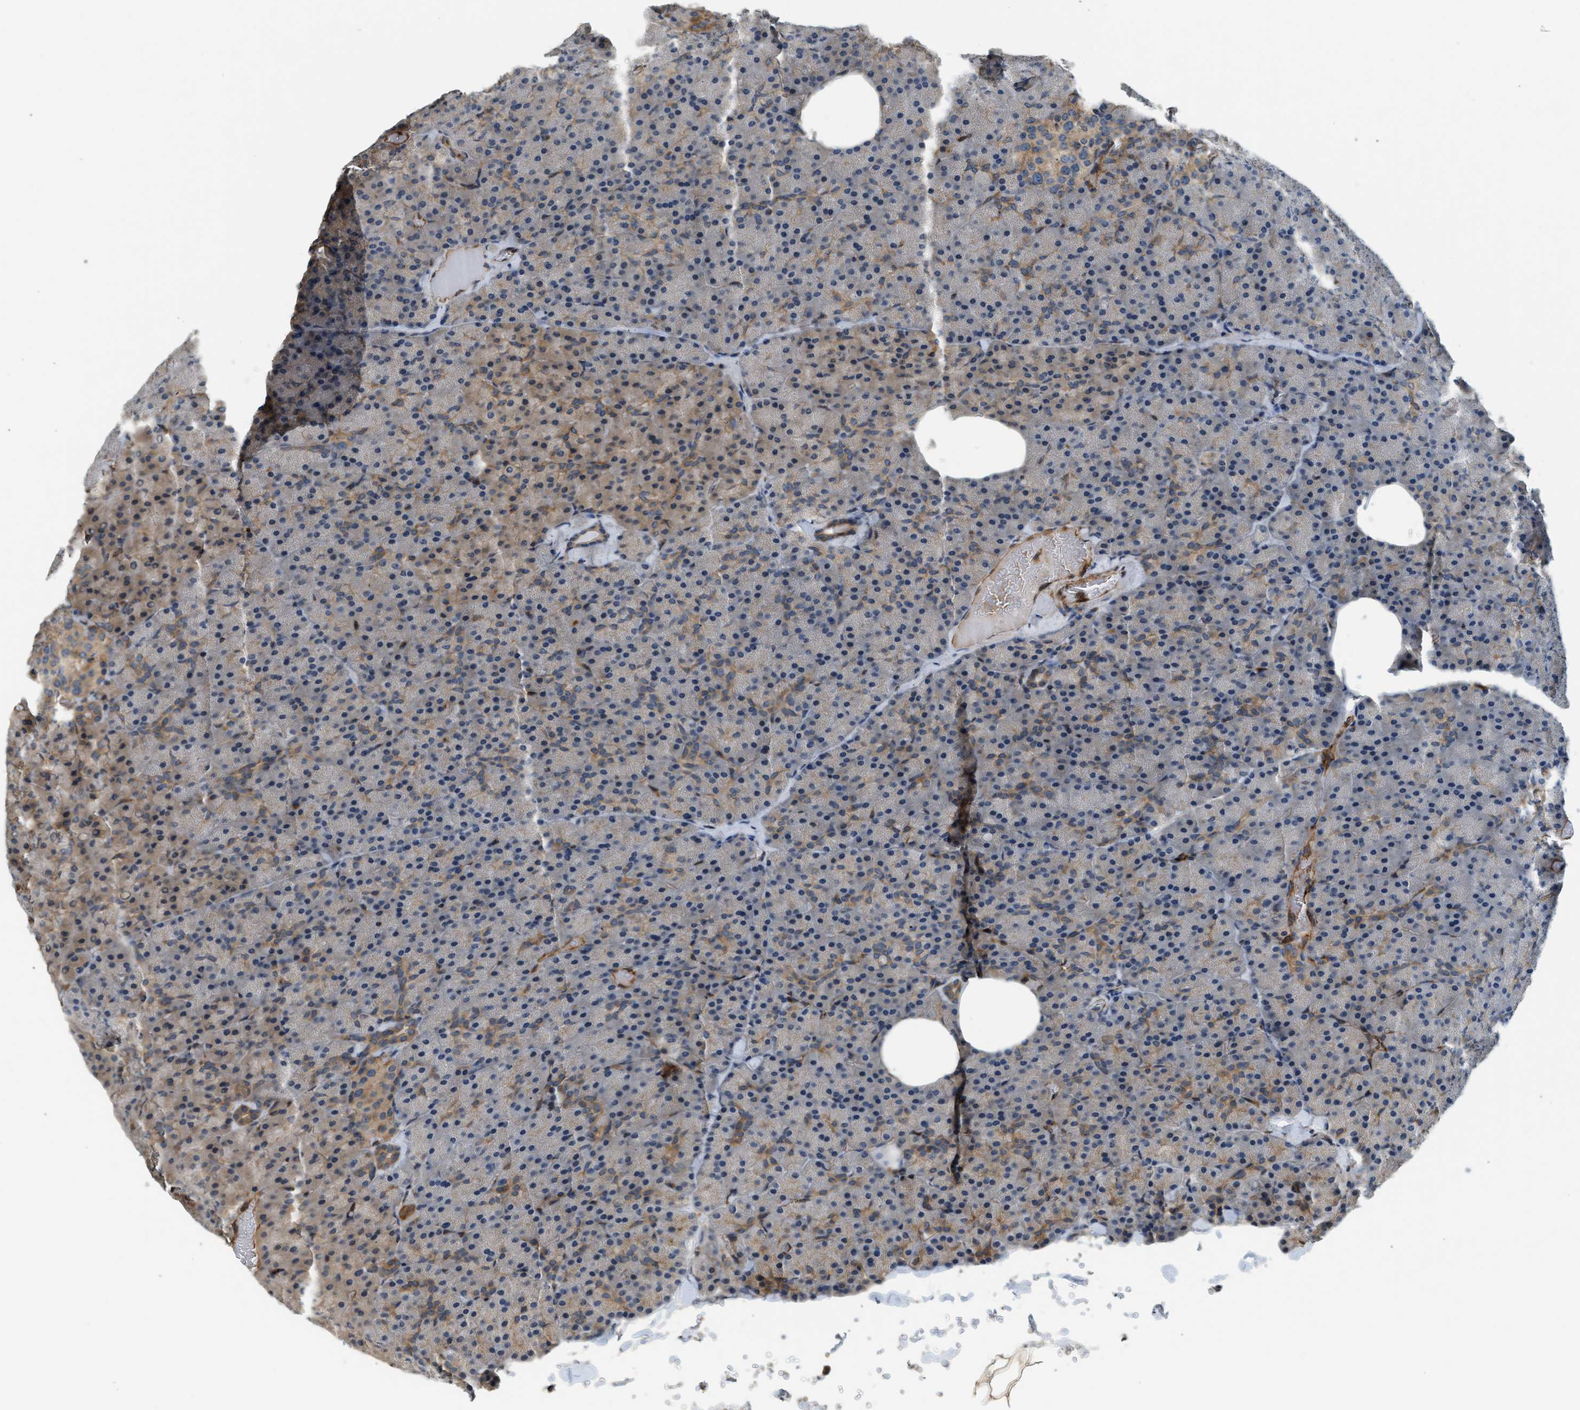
{"staining": {"intensity": "moderate", "quantity": "25%-75%", "location": "cytoplasmic/membranous"}, "tissue": "pancreas", "cell_type": "Exocrine glandular cells", "image_type": "normal", "snomed": [{"axis": "morphology", "description": "Normal tissue, NOS"}, {"axis": "topography", "description": "Pancreas"}], "caption": "Immunohistochemical staining of normal human pancreas reveals 25%-75% levels of moderate cytoplasmic/membranous protein staining in about 25%-75% of exocrine glandular cells.", "gene": "HIP1", "patient": {"sex": "female", "age": 35}}